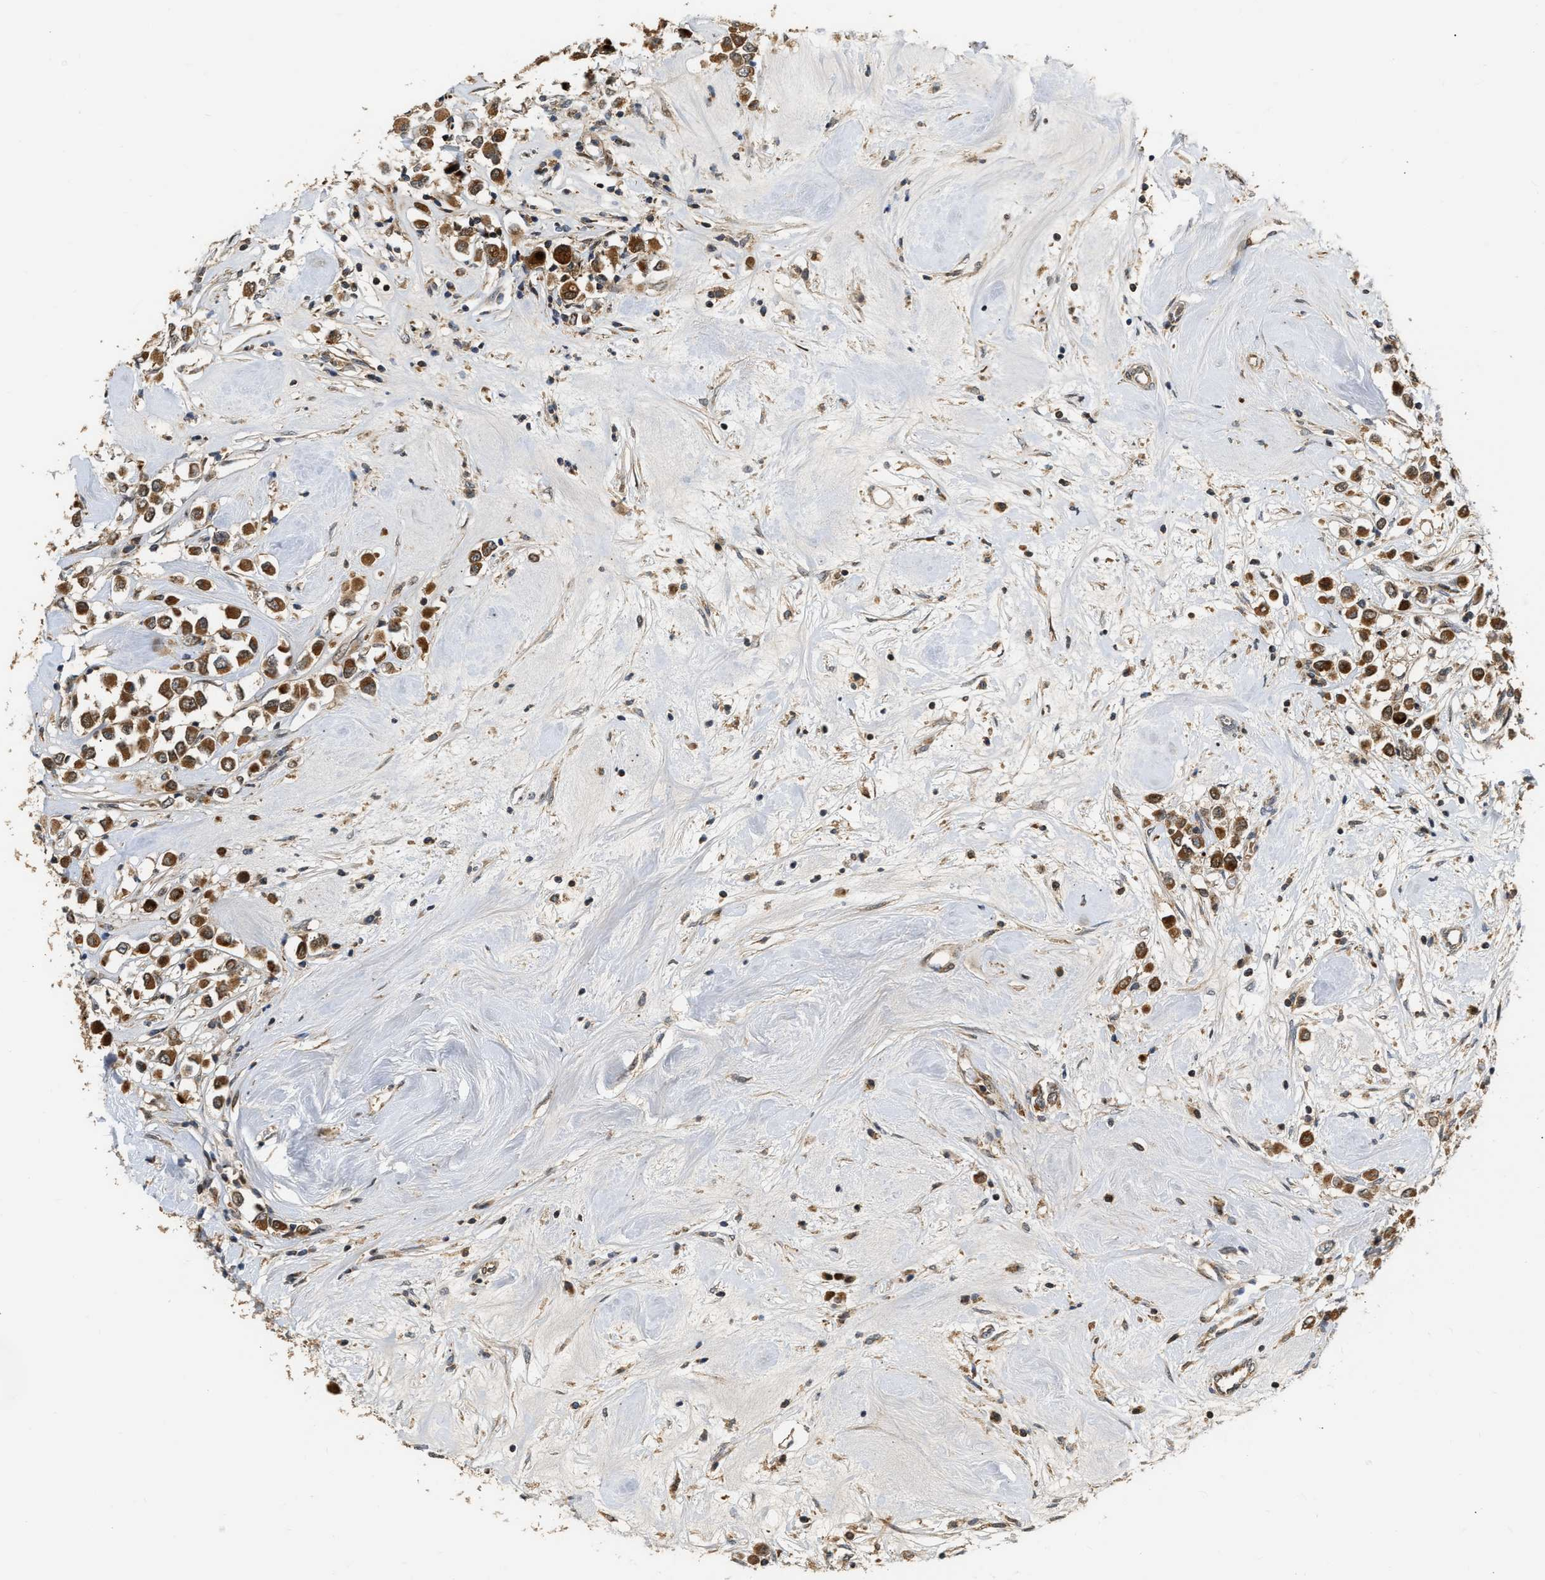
{"staining": {"intensity": "strong", "quantity": ">75%", "location": "cytoplasmic/membranous"}, "tissue": "breast cancer", "cell_type": "Tumor cells", "image_type": "cancer", "snomed": [{"axis": "morphology", "description": "Duct carcinoma"}, {"axis": "topography", "description": "Breast"}], "caption": "Tumor cells exhibit strong cytoplasmic/membranous positivity in approximately >75% of cells in breast cancer (intraductal carcinoma).", "gene": "EXTL2", "patient": {"sex": "female", "age": 61}}